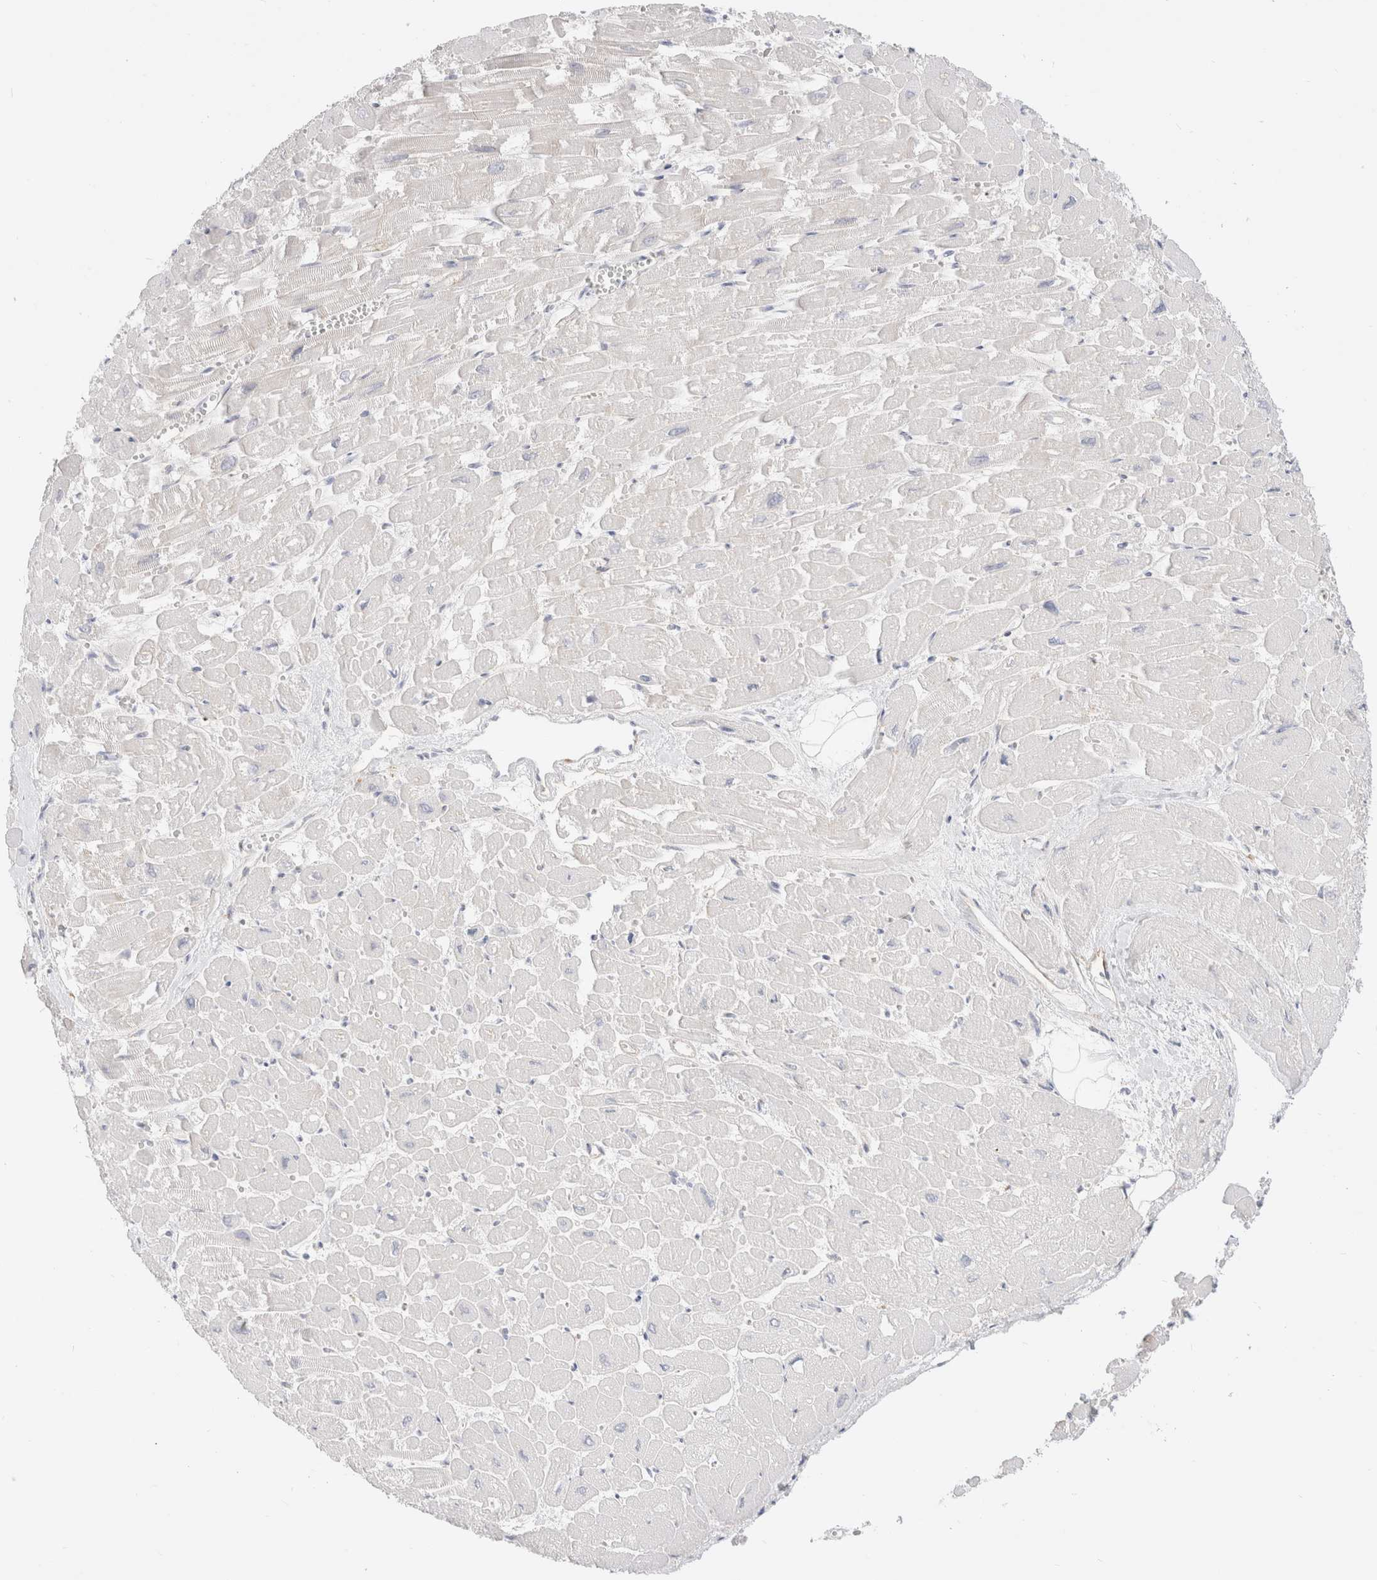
{"staining": {"intensity": "negative", "quantity": "none", "location": "none"}, "tissue": "heart muscle", "cell_type": "Cardiomyocytes", "image_type": "normal", "snomed": [{"axis": "morphology", "description": "Normal tissue, NOS"}, {"axis": "topography", "description": "Heart"}], "caption": "An image of heart muscle stained for a protein demonstrates no brown staining in cardiomyocytes.", "gene": "EFCAB13", "patient": {"sex": "male", "age": 54}}